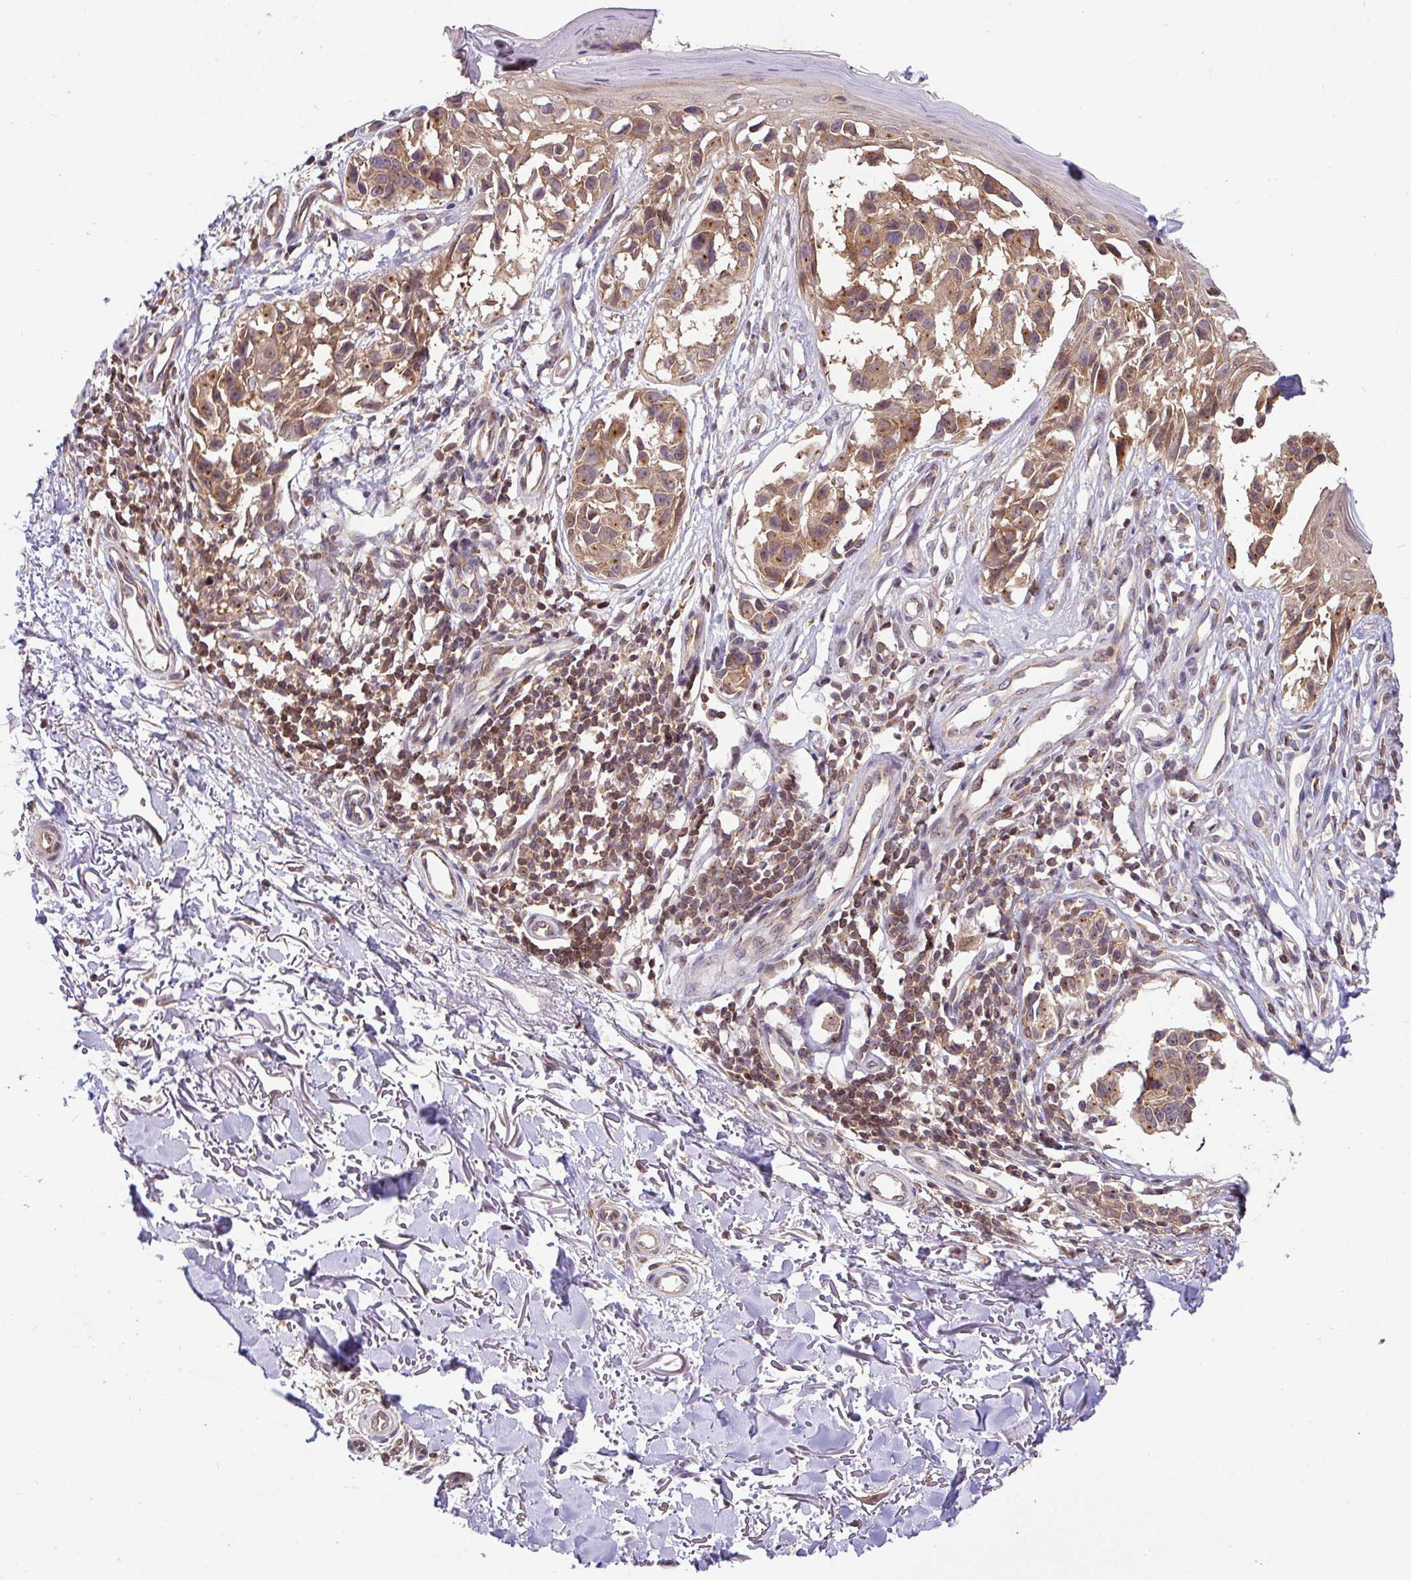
{"staining": {"intensity": "weak", "quantity": ">75%", "location": "cytoplasmic/membranous"}, "tissue": "melanoma", "cell_type": "Tumor cells", "image_type": "cancer", "snomed": [{"axis": "morphology", "description": "Malignant melanoma, NOS"}, {"axis": "topography", "description": "Skin"}], "caption": "The micrograph exhibits immunohistochemical staining of melanoma. There is weak cytoplasmic/membranous staining is identified in about >75% of tumor cells. (DAB (3,3'-diaminobenzidine) = brown stain, brightfield microscopy at high magnification).", "gene": "SHB", "patient": {"sex": "male", "age": 73}}